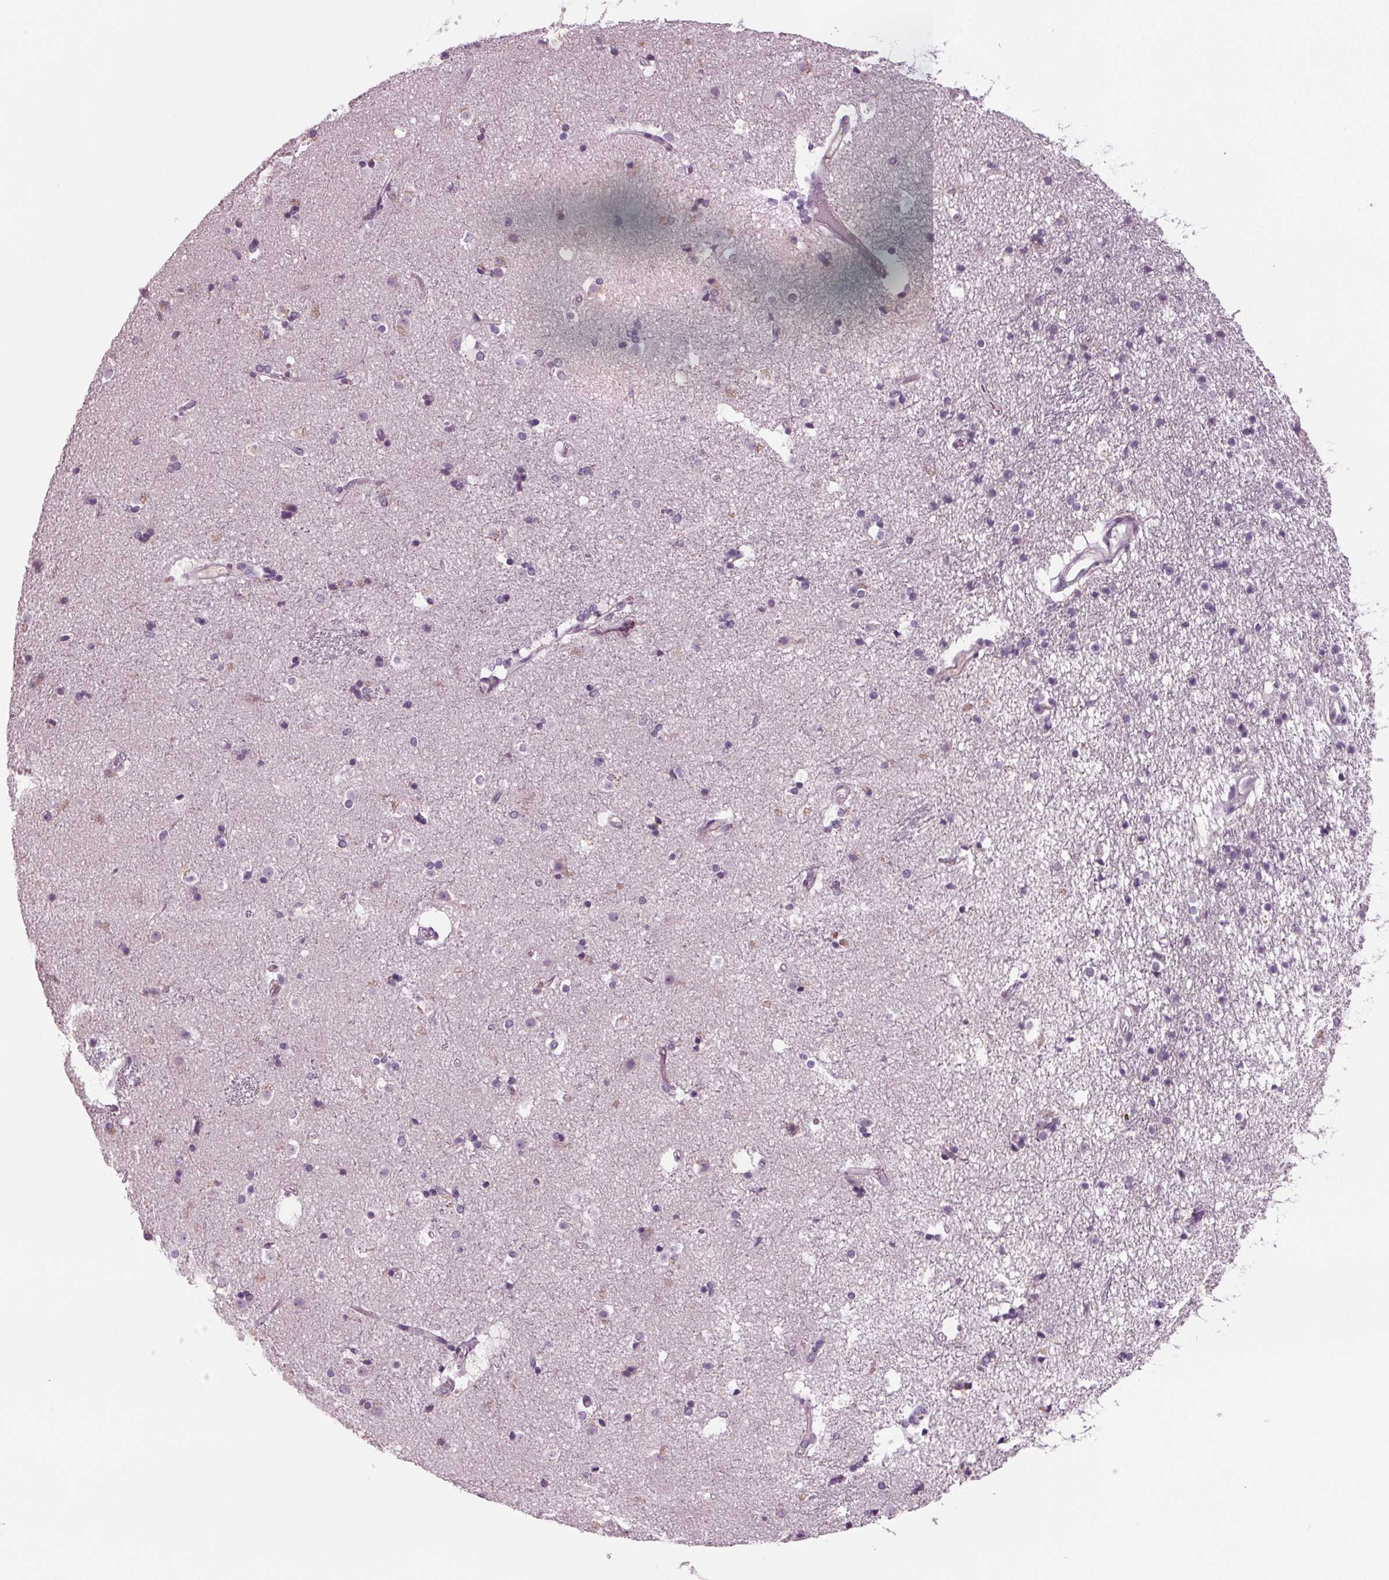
{"staining": {"intensity": "negative", "quantity": "none", "location": "none"}, "tissue": "caudate", "cell_type": "Glial cells", "image_type": "normal", "snomed": [{"axis": "morphology", "description": "Normal tissue, NOS"}, {"axis": "topography", "description": "Lateral ventricle wall"}], "caption": "Immunohistochemical staining of benign caudate demonstrates no significant positivity in glial cells.", "gene": "BHLHE22", "patient": {"sex": "female", "age": 71}}